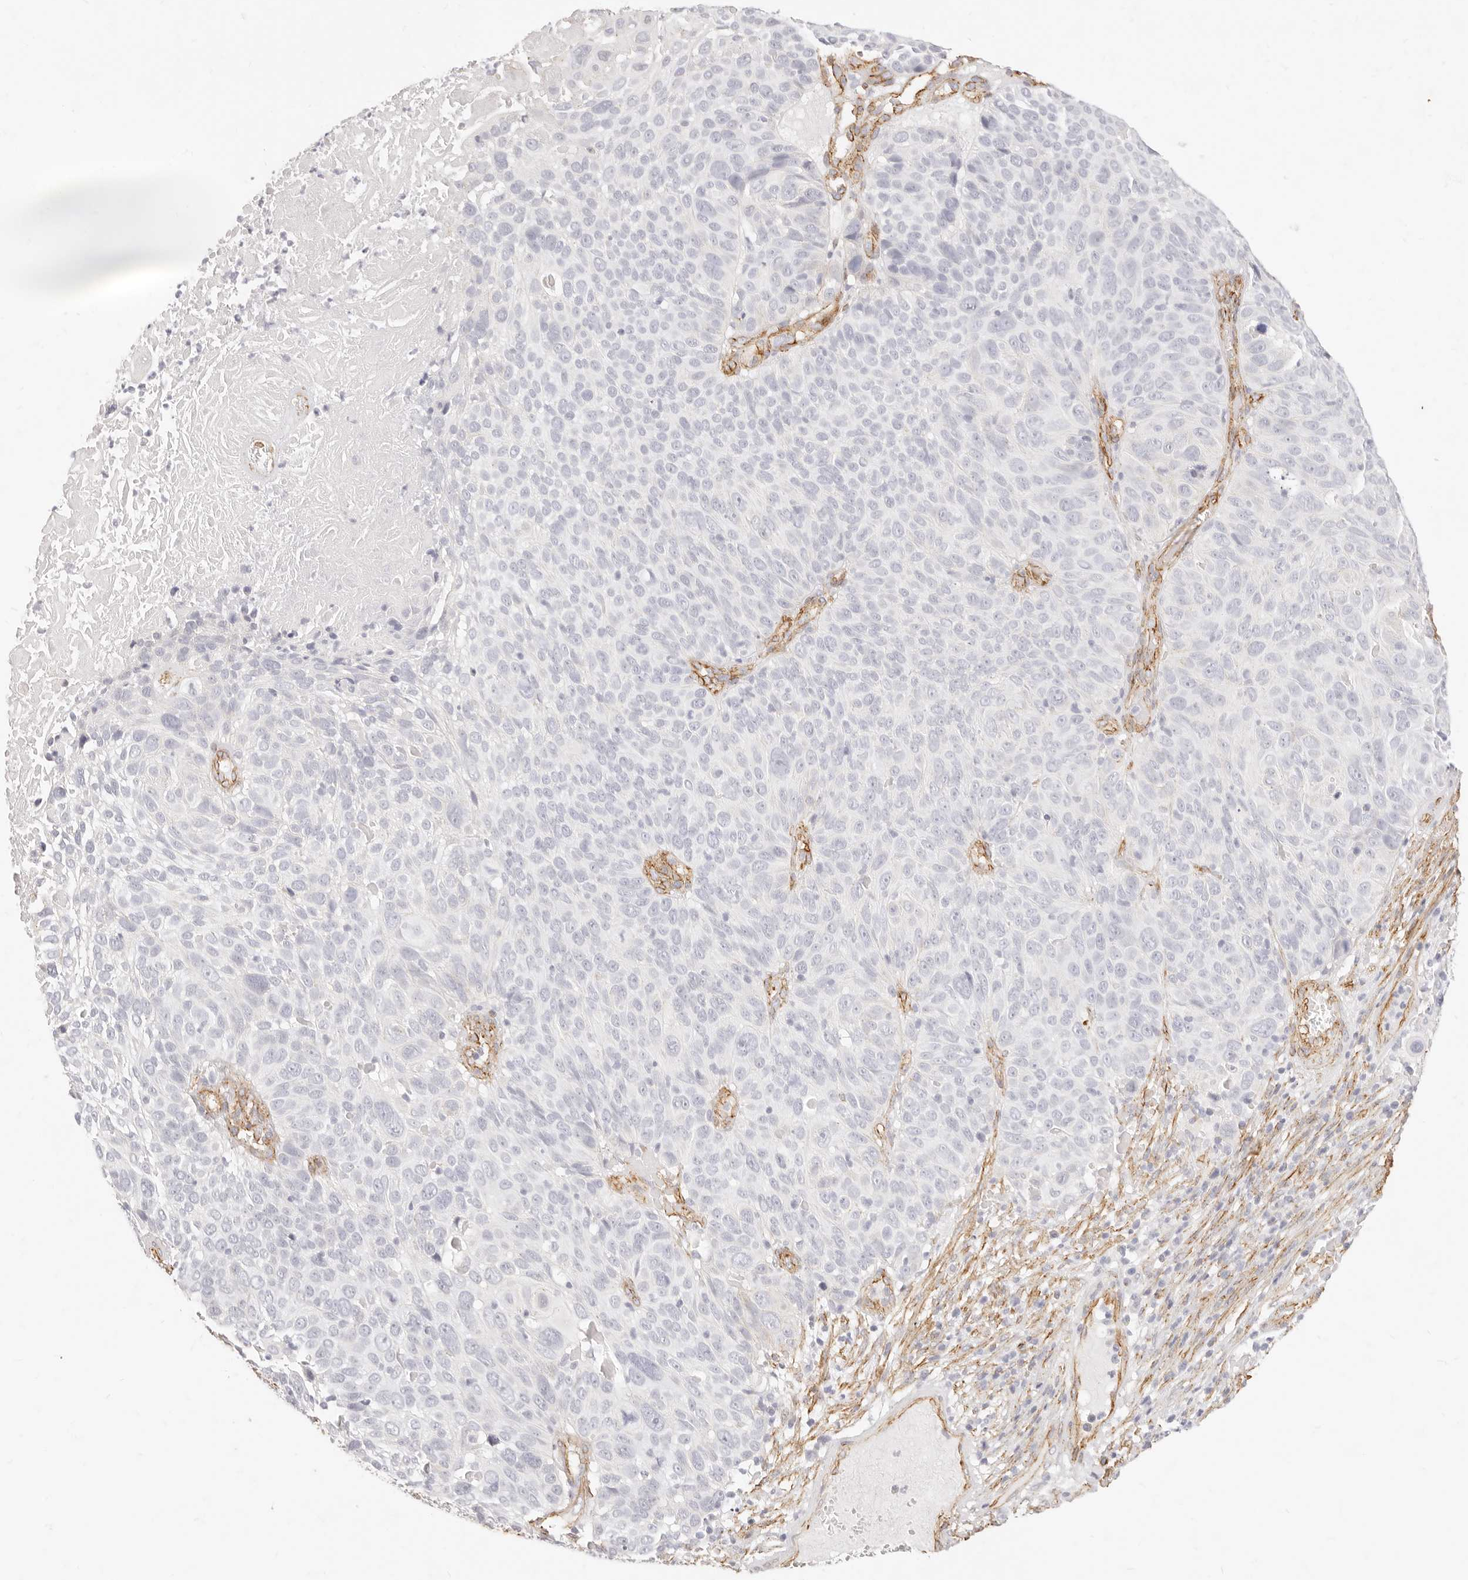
{"staining": {"intensity": "negative", "quantity": "none", "location": "none"}, "tissue": "cervical cancer", "cell_type": "Tumor cells", "image_type": "cancer", "snomed": [{"axis": "morphology", "description": "Squamous cell carcinoma, NOS"}, {"axis": "topography", "description": "Cervix"}], "caption": "IHC image of human cervical cancer (squamous cell carcinoma) stained for a protein (brown), which exhibits no expression in tumor cells.", "gene": "NUS1", "patient": {"sex": "female", "age": 74}}